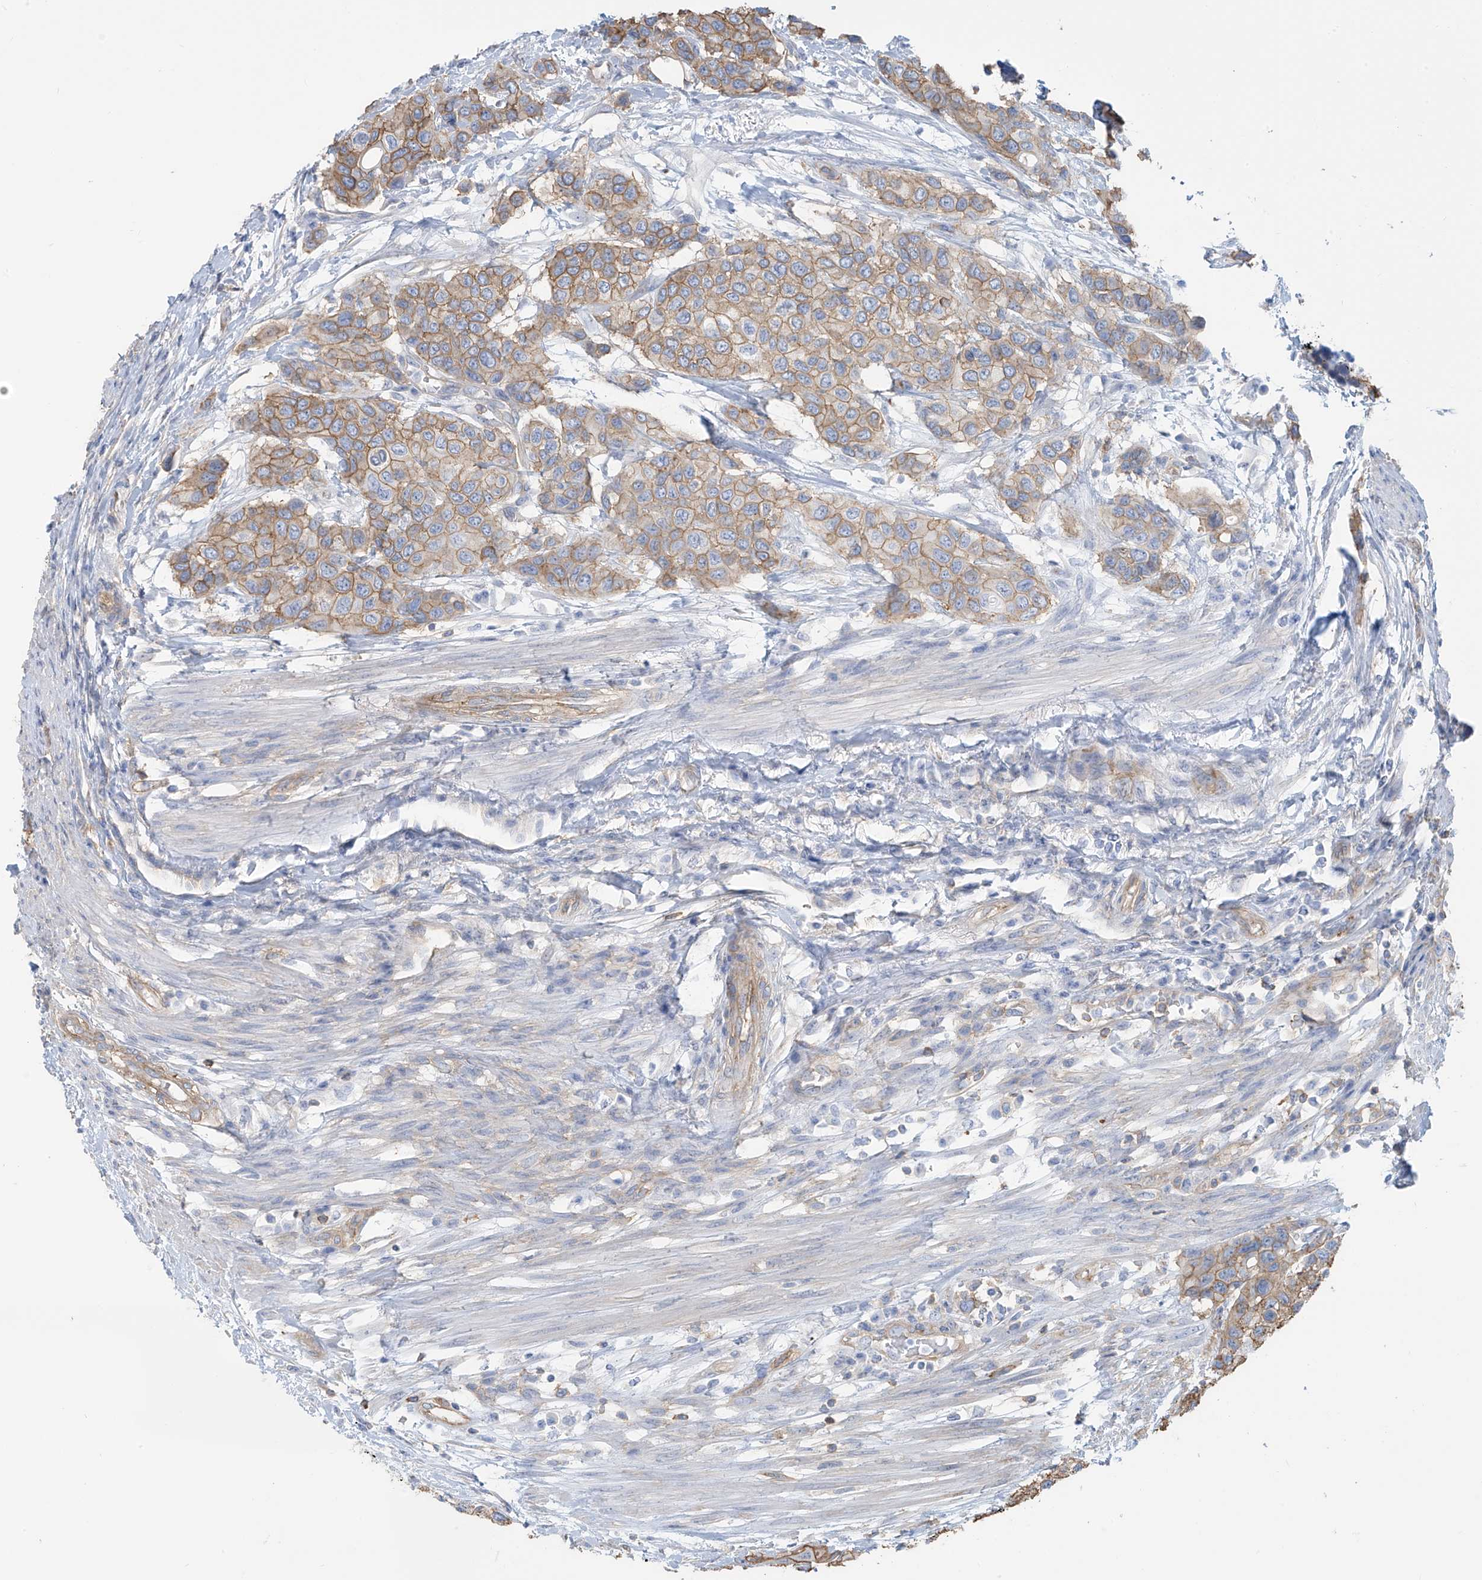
{"staining": {"intensity": "moderate", "quantity": ">75%", "location": "cytoplasmic/membranous"}, "tissue": "urothelial cancer", "cell_type": "Tumor cells", "image_type": "cancer", "snomed": [{"axis": "morphology", "description": "Normal tissue, NOS"}, {"axis": "morphology", "description": "Urothelial carcinoma, High grade"}, {"axis": "topography", "description": "Vascular tissue"}, {"axis": "topography", "description": "Urinary bladder"}], "caption": "Protein expression by IHC demonstrates moderate cytoplasmic/membranous positivity in about >75% of tumor cells in urothelial carcinoma (high-grade).", "gene": "ZNF846", "patient": {"sex": "female", "age": 56}}